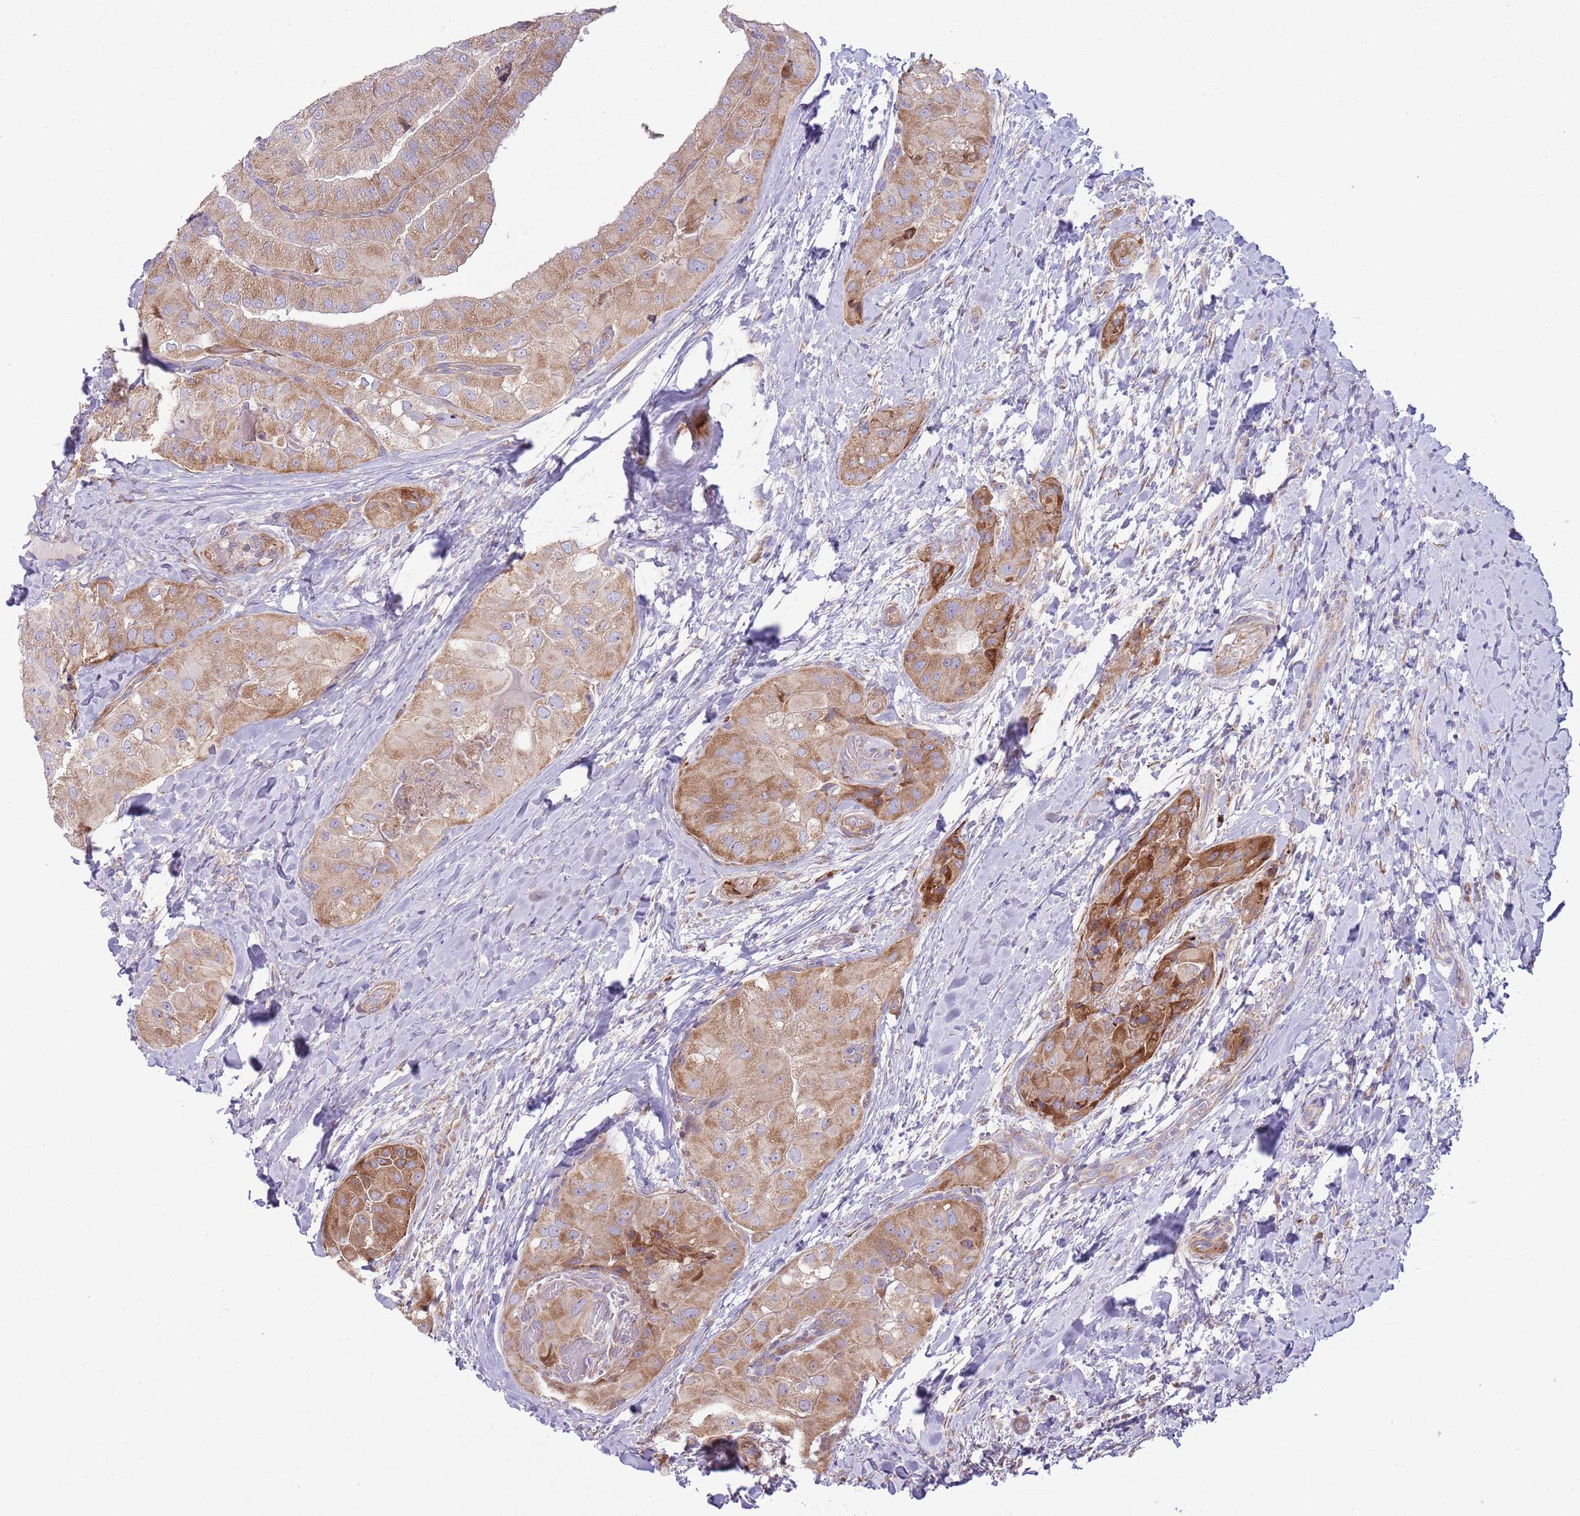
{"staining": {"intensity": "moderate", "quantity": ">75%", "location": "cytoplasmic/membranous"}, "tissue": "thyroid cancer", "cell_type": "Tumor cells", "image_type": "cancer", "snomed": [{"axis": "morphology", "description": "Normal tissue, NOS"}, {"axis": "morphology", "description": "Papillary adenocarcinoma, NOS"}, {"axis": "topography", "description": "Thyroid gland"}], "caption": "Brown immunohistochemical staining in thyroid cancer (papillary adenocarcinoma) reveals moderate cytoplasmic/membranous staining in approximately >75% of tumor cells. Immunohistochemistry stains the protein in brown and the nuclei are stained blue.", "gene": "TOMM5", "patient": {"sex": "female", "age": 59}}